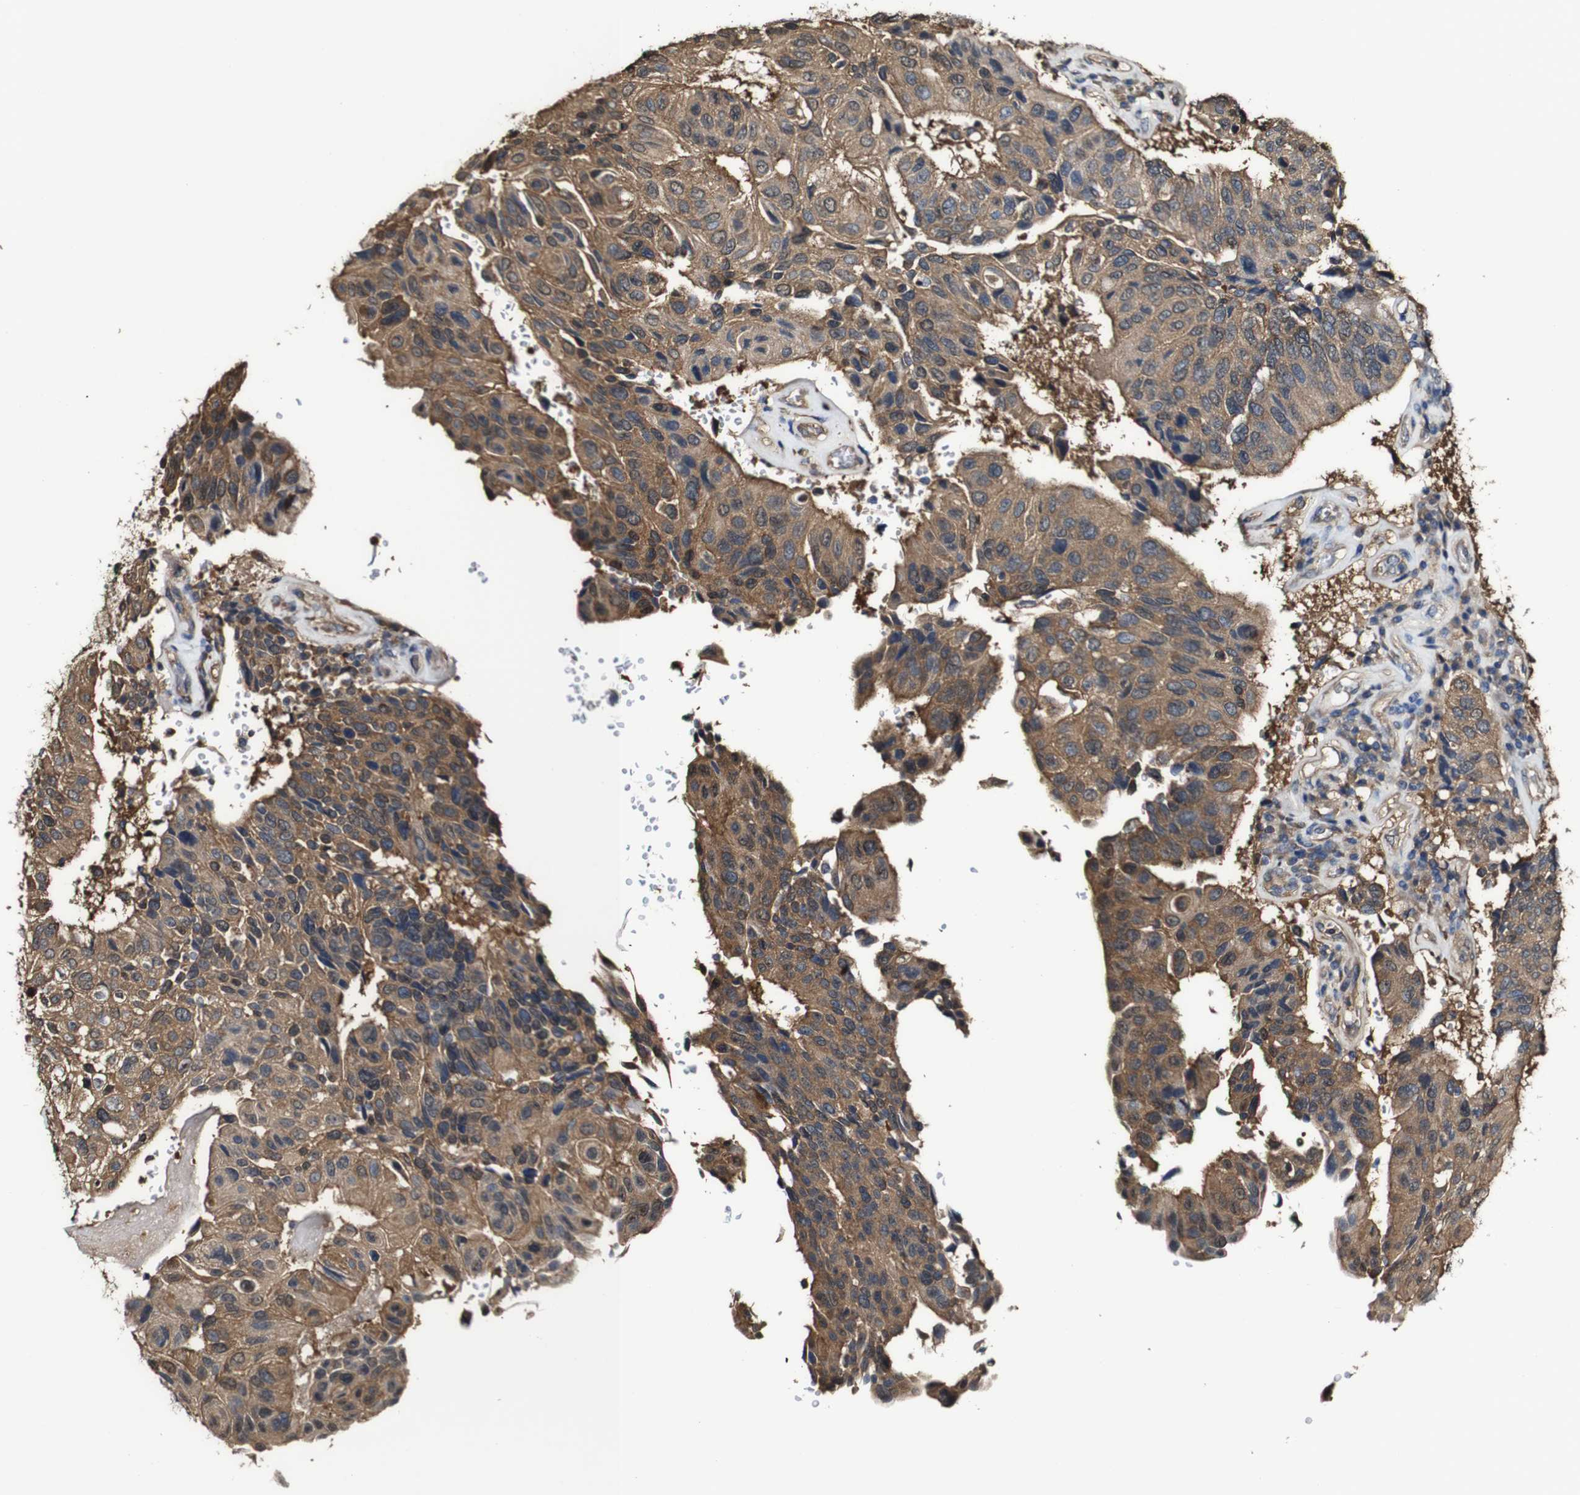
{"staining": {"intensity": "moderate", "quantity": ">75%", "location": "cytoplasmic/membranous"}, "tissue": "urothelial cancer", "cell_type": "Tumor cells", "image_type": "cancer", "snomed": [{"axis": "morphology", "description": "Urothelial carcinoma, High grade"}, {"axis": "topography", "description": "Urinary bladder"}], "caption": "Approximately >75% of tumor cells in urothelial cancer demonstrate moderate cytoplasmic/membranous protein staining as visualized by brown immunohistochemical staining.", "gene": "PTPRR", "patient": {"sex": "male", "age": 66}}